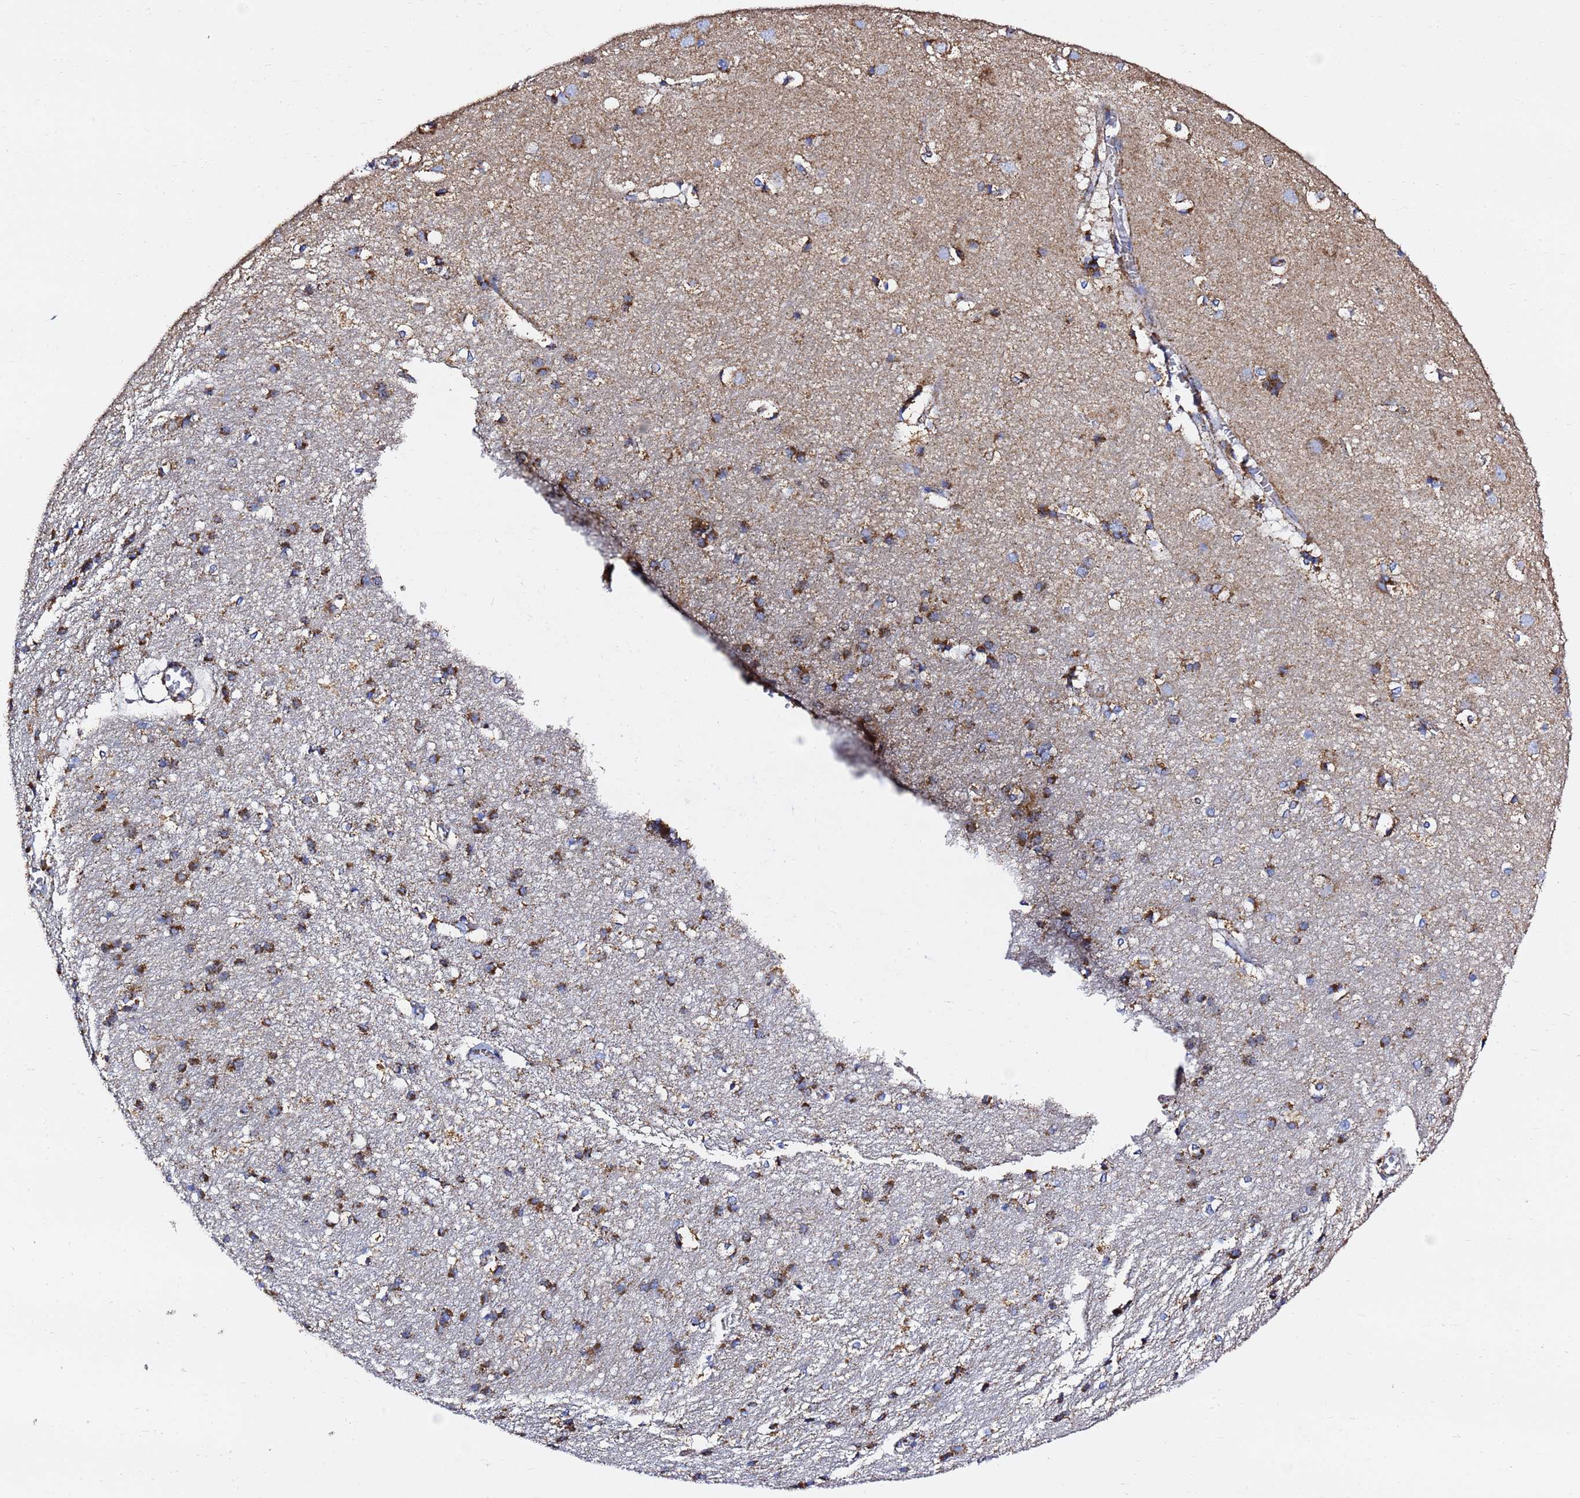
{"staining": {"intensity": "moderate", "quantity": ">75%", "location": "cytoplasmic/membranous"}, "tissue": "cerebral cortex", "cell_type": "Endothelial cells", "image_type": "normal", "snomed": [{"axis": "morphology", "description": "Normal tissue, NOS"}, {"axis": "topography", "description": "Cerebral cortex"}], "caption": "An immunohistochemistry (IHC) photomicrograph of normal tissue is shown. Protein staining in brown labels moderate cytoplasmic/membranous positivity in cerebral cortex within endothelial cells.", "gene": "PHB2", "patient": {"sex": "male", "age": 54}}